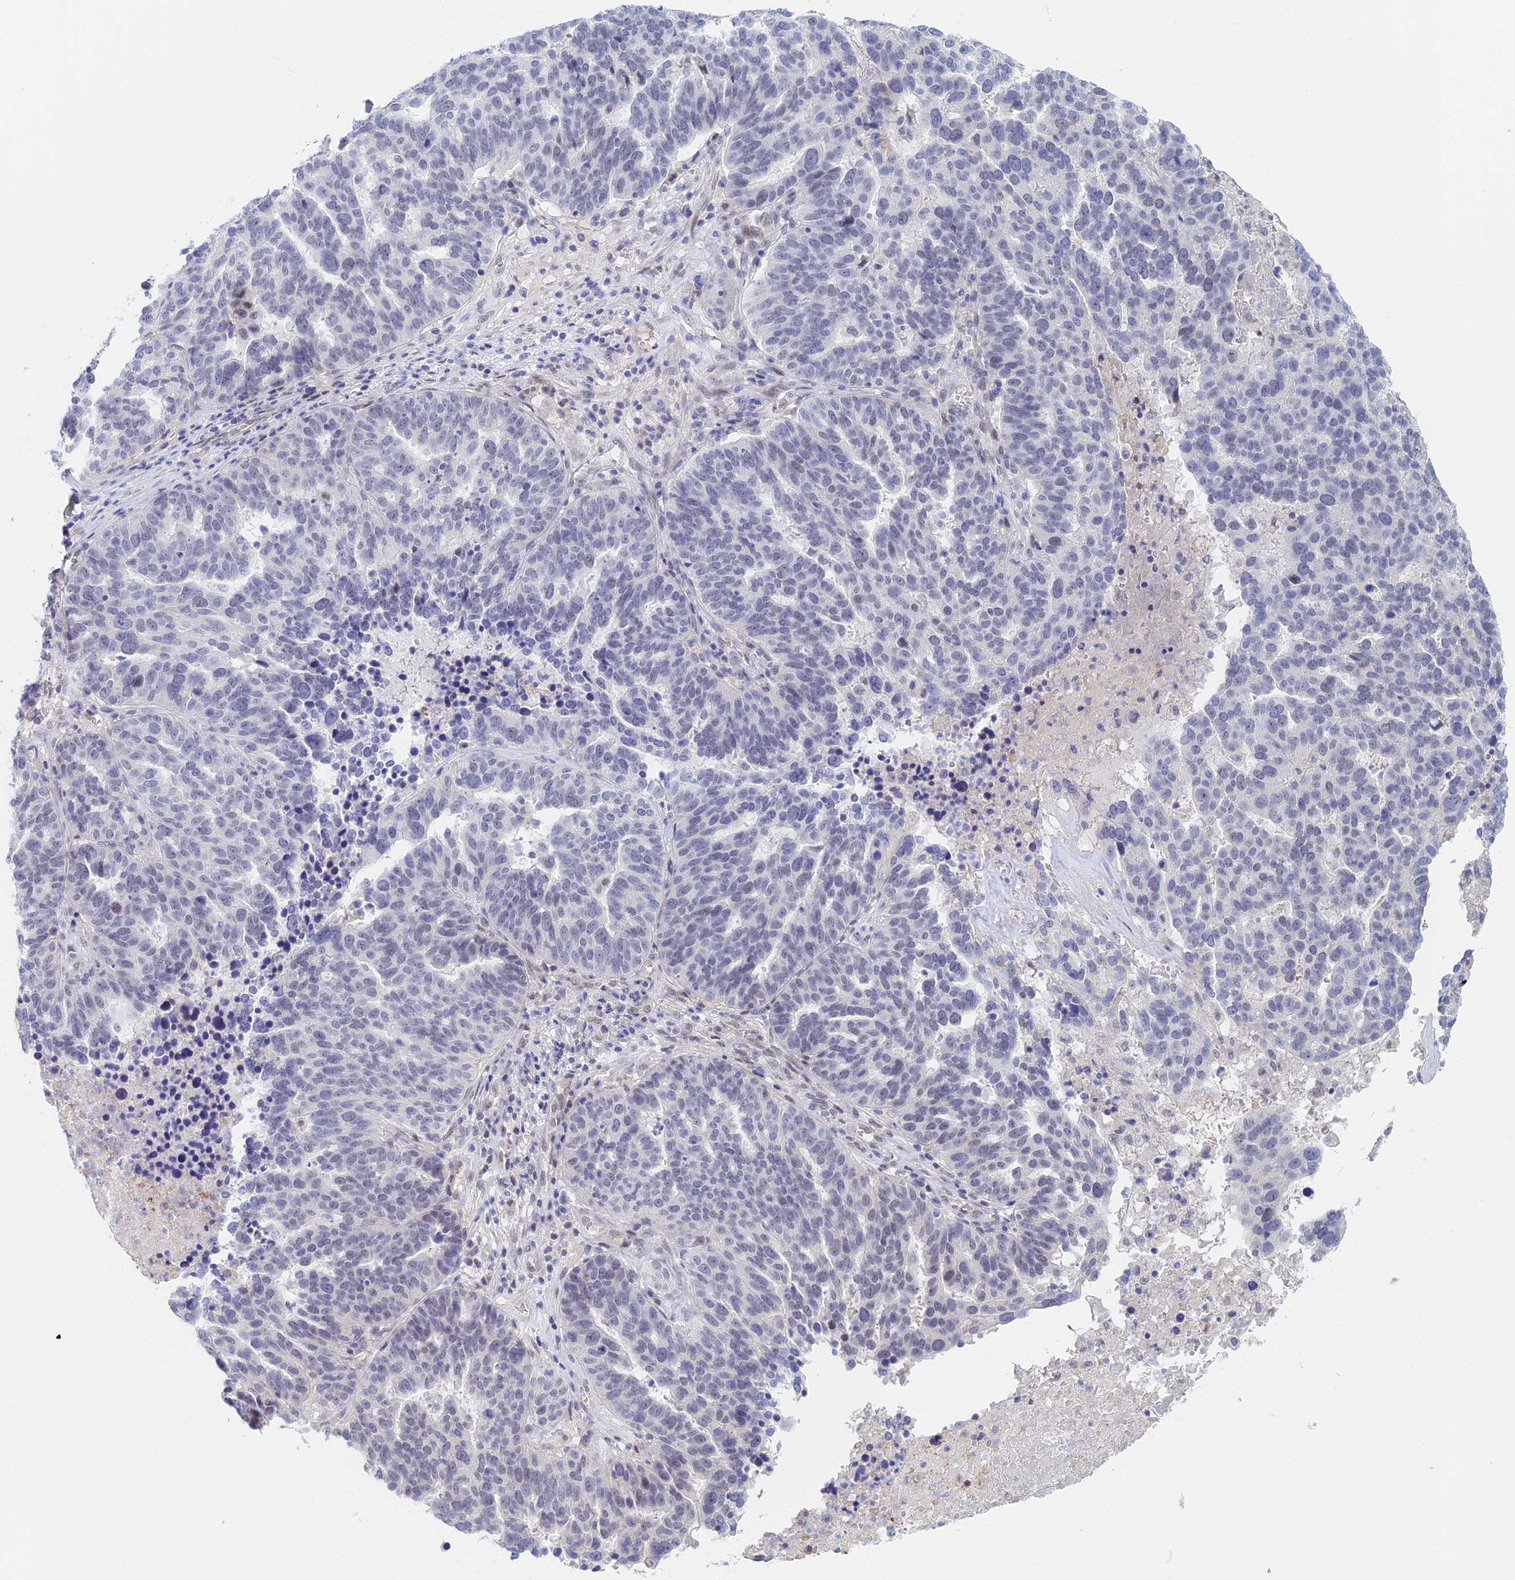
{"staining": {"intensity": "negative", "quantity": "none", "location": "none"}, "tissue": "ovarian cancer", "cell_type": "Tumor cells", "image_type": "cancer", "snomed": [{"axis": "morphology", "description": "Cystadenocarcinoma, serous, NOS"}, {"axis": "topography", "description": "Ovary"}], "caption": "Immunohistochemical staining of ovarian cancer exhibits no significant positivity in tumor cells.", "gene": "ZUP1", "patient": {"sex": "female", "age": 59}}